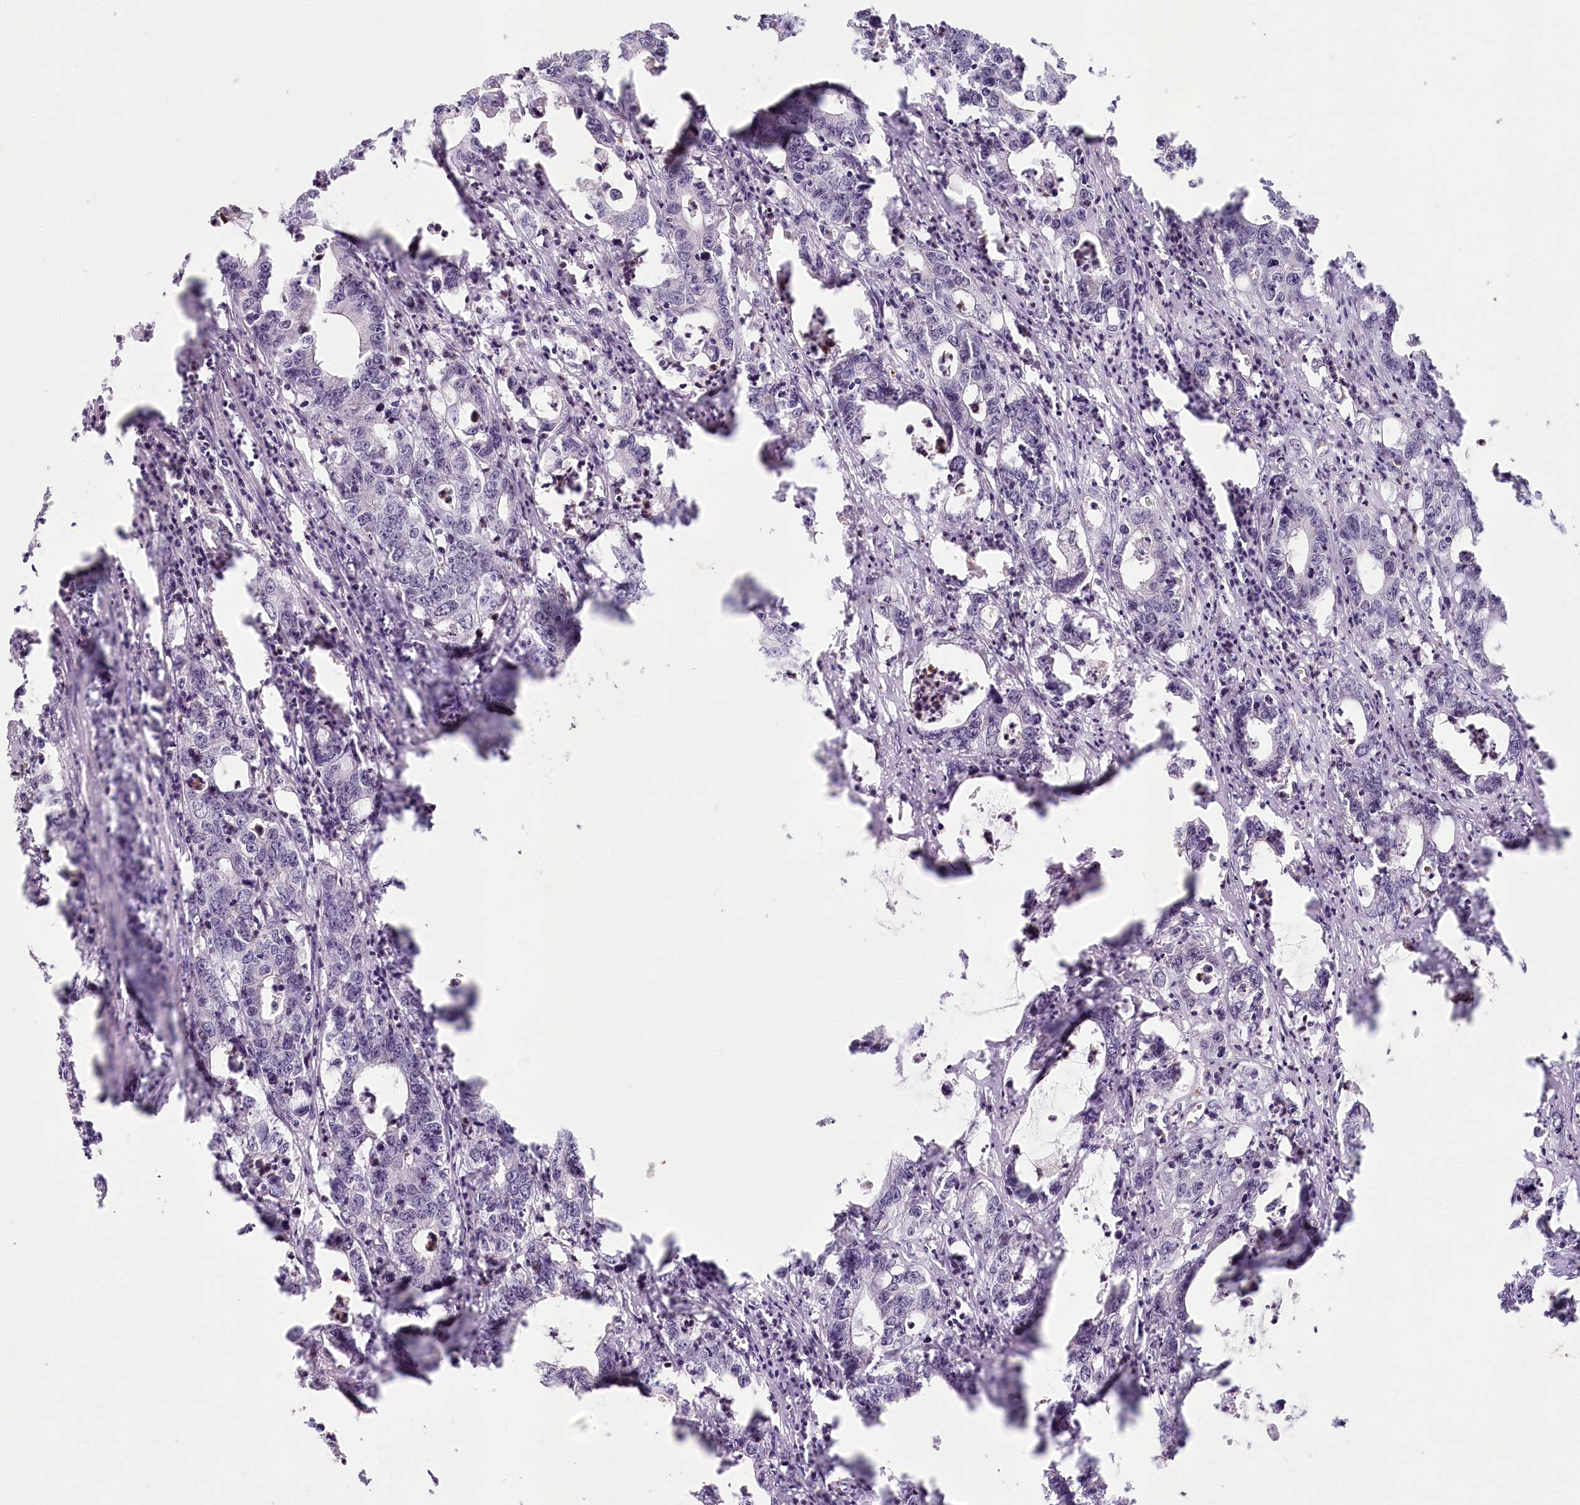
{"staining": {"intensity": "negative", "quantity": "none", "location": "none"}, "tissue": "colorectal cancer", "cell_type": "Tumor cells", "image_type": "cancer", "snomed": [{"axis": "morphology", "description": "Adenocarcinoma, NOS"}, {"axis": "topography", "description": "Colon"}], "caption": "High power microscopy photomicrograph of an immunohistochemistry micrograph of colorectal cancer, revealing no significant expression in tumor cells.", "gene": "FAM204A", "patient": {"sex": "female", "age": 75}}